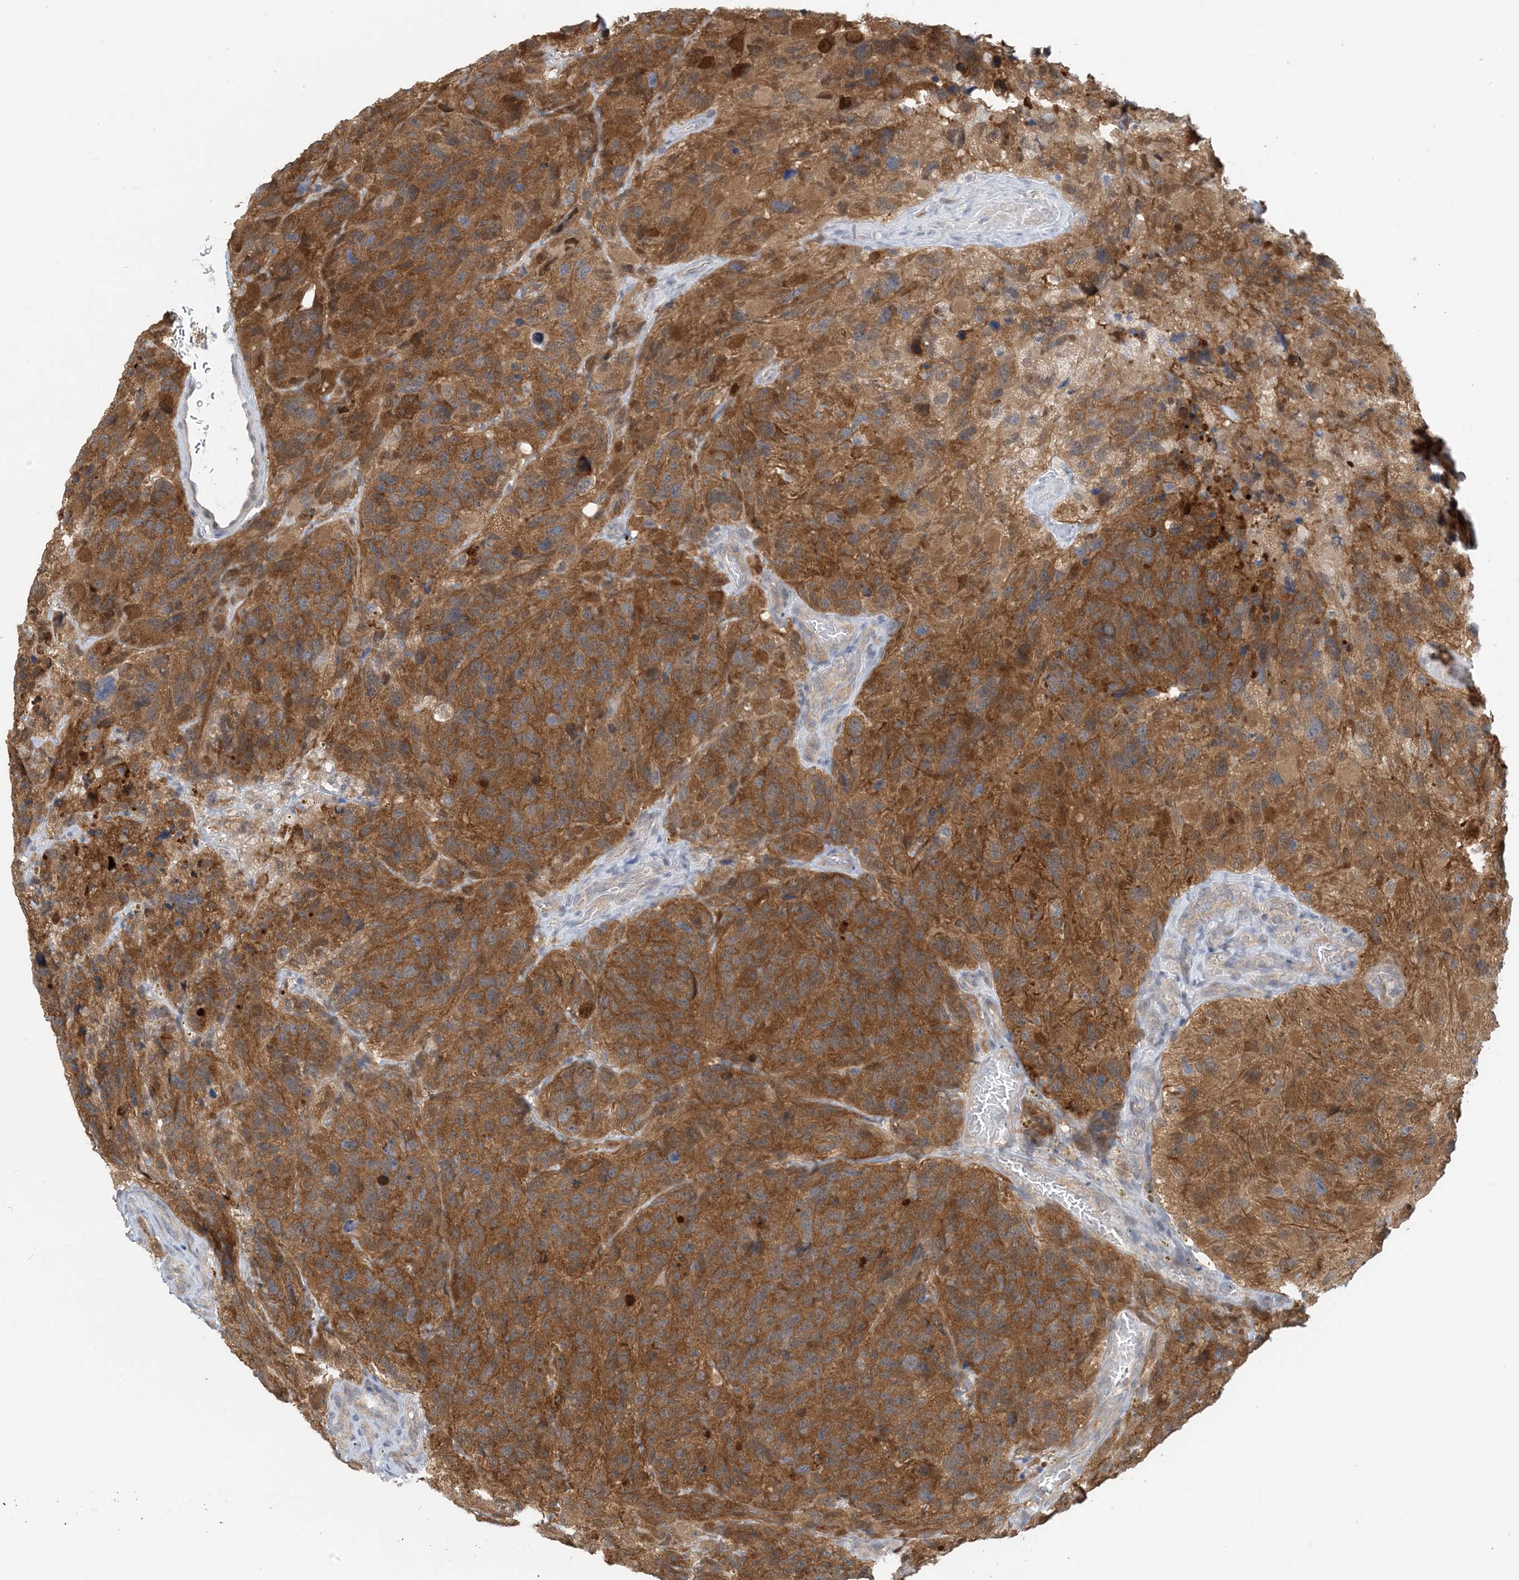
{"staining": {"intensity": "strong", "quantity": ">75%", "location": "cytoplasmic/membranous"}, "tissue": "glioma", "cell_type": "Tumor cells", "image_type": "cancer", "snomed": [{"axis": "morphology", "description": "Glioma, malignant, High grade"}, {"axis": "topography", "description": "Brain"}], "caption": "The image demonstrates immunohistochemical staining of glioma. There is strong cytoplasmic/membranous expression is present in about >75% of tumor cells.", "gene": "ZC3H12A", "patient": {"sex": "male", "age": 69}}